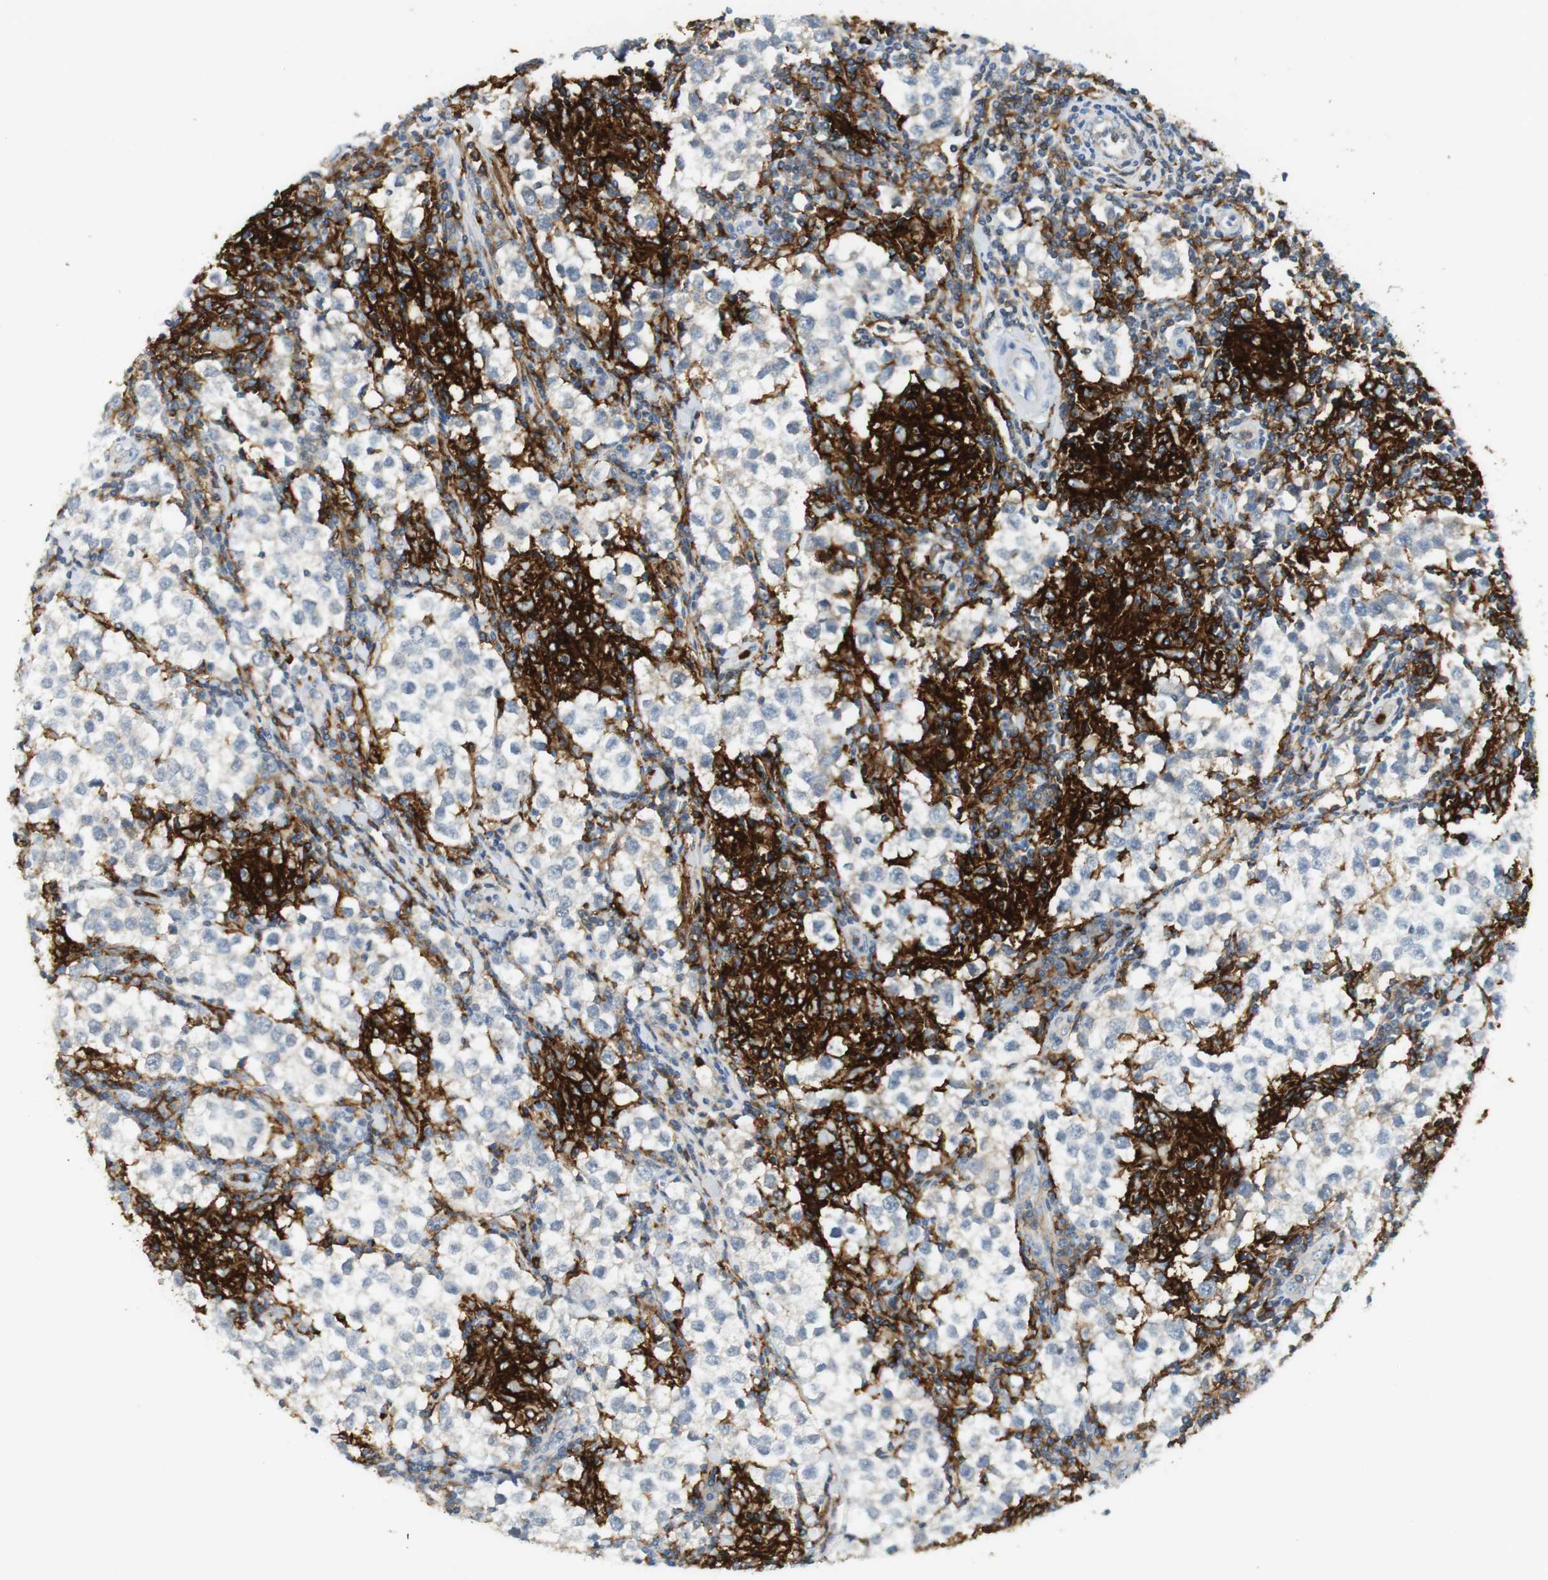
{"staining": {"intensity": "negative", "quantity": "none", "location": "none"}, "tissue": "testis cancer", "cell_type": "Tumor cells", "image_type": "cancer", "snomed": [{"axis": "morphology", "description": "Seminoma, NOS"}, {"axis": "morphology", "description": "Carcinoma, Embryonal, NOS"}, {"axis": "topography", "description": "Testis"}], "caption": "The histopathology image shows no staining of tumor cells in embryonal carcinoma (testis).", "gene": "SIRPA", "patient": {"sex": "male", "age": 36}}